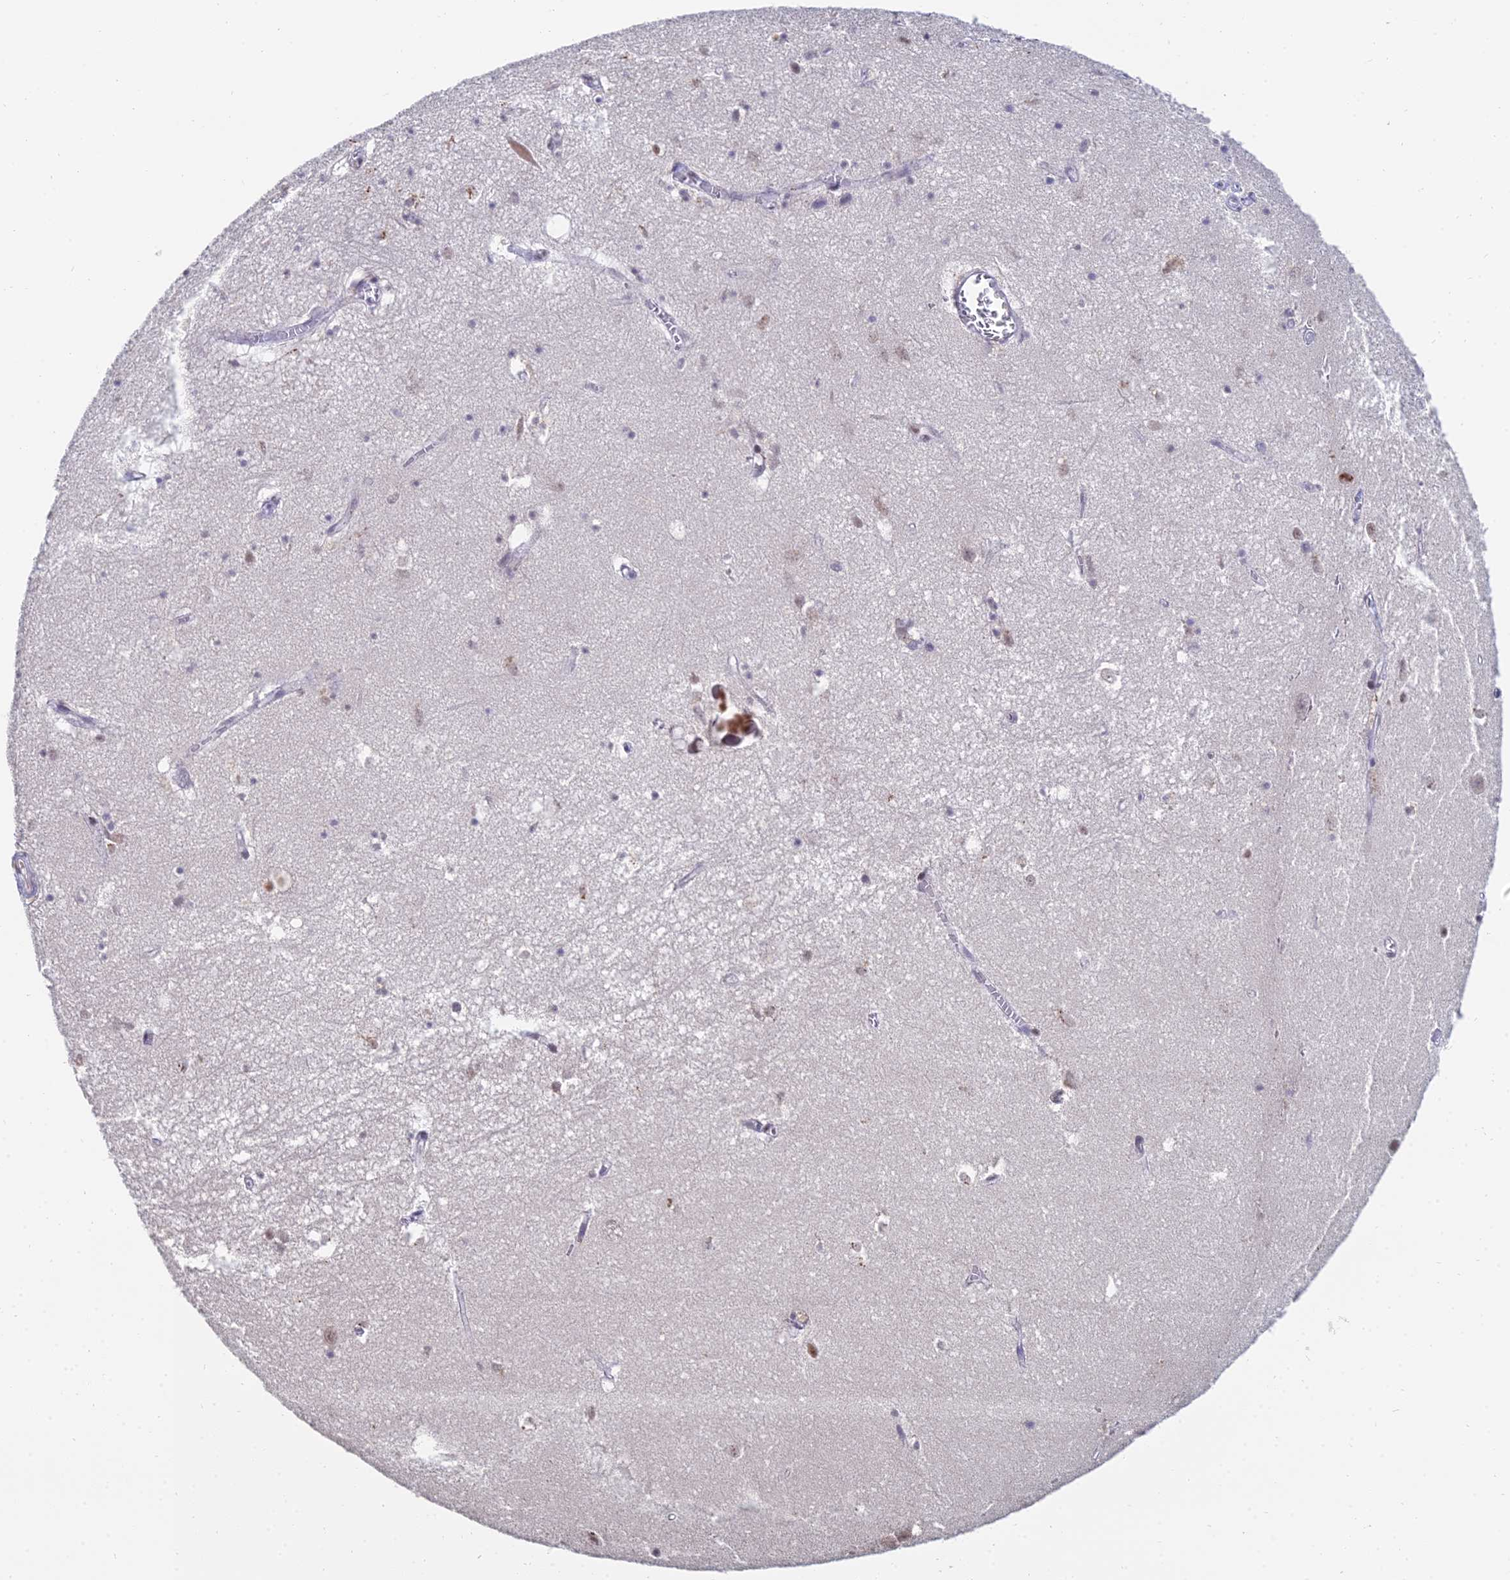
{"staining": {"intensity": "negative", "quantity": "none", "location": "none"}, "tissue": "hippocampus", "cell_type": "Glial cells", "image_type": "normal", "snomed": [{"axis": "morphology", "description": "Normal tissue, NOS"}, {"axis": "topography", "description": "Hippocampus"}], "caption": "Benign hippocampus was stained to show a protein in brown. There is no significant positivity in glial cells. (Brightfield microscopy of DAB (3,3'-diaminobenzidine) IHC at high magnification).", "gene": "THOC3", "patient": {"sex": "female", "age": 64}}